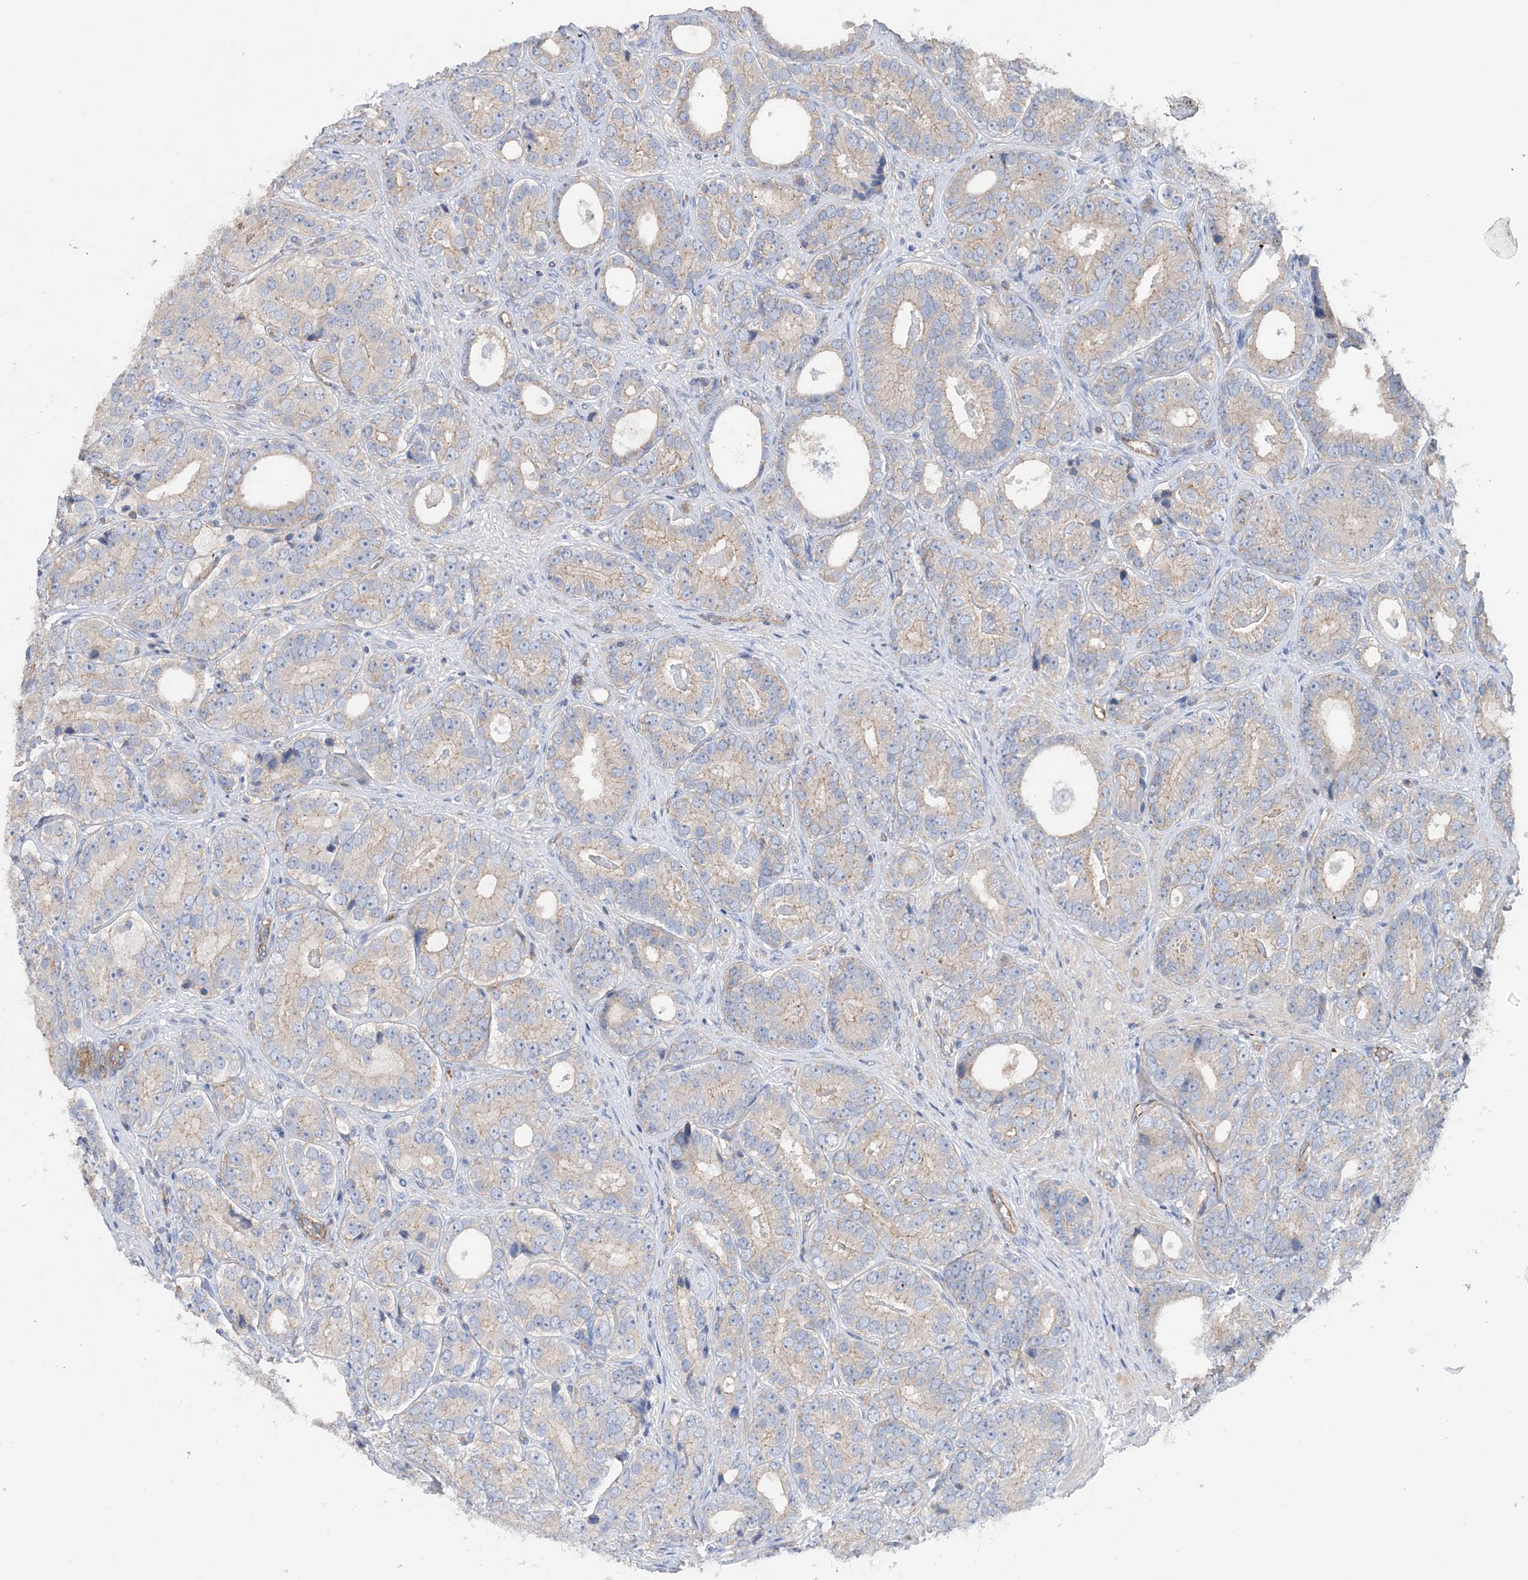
{"staining": {"intensity": "moderate", "quantity": "<25%", "location": "cytoplasmic/membranous"}, "tissue": "prostate cancer", "cell_type": "Tumor cells", "image_type": "cancer", "snomed": [{"axis": "morphology", "description": "Adenocarcinoma, High grade"}, {"axis": "topography", "description": "Prostate"}], "caption": "About <25% of tumor cells in prostate cancer (adenocarcinoma (high-grade)) exhibit moderate cytoplasmic/membranous protein staining as visualized by brown immunohistochemical staining.", "gene": "PIGC", "patient": {"sex": "male", "age": 56}}